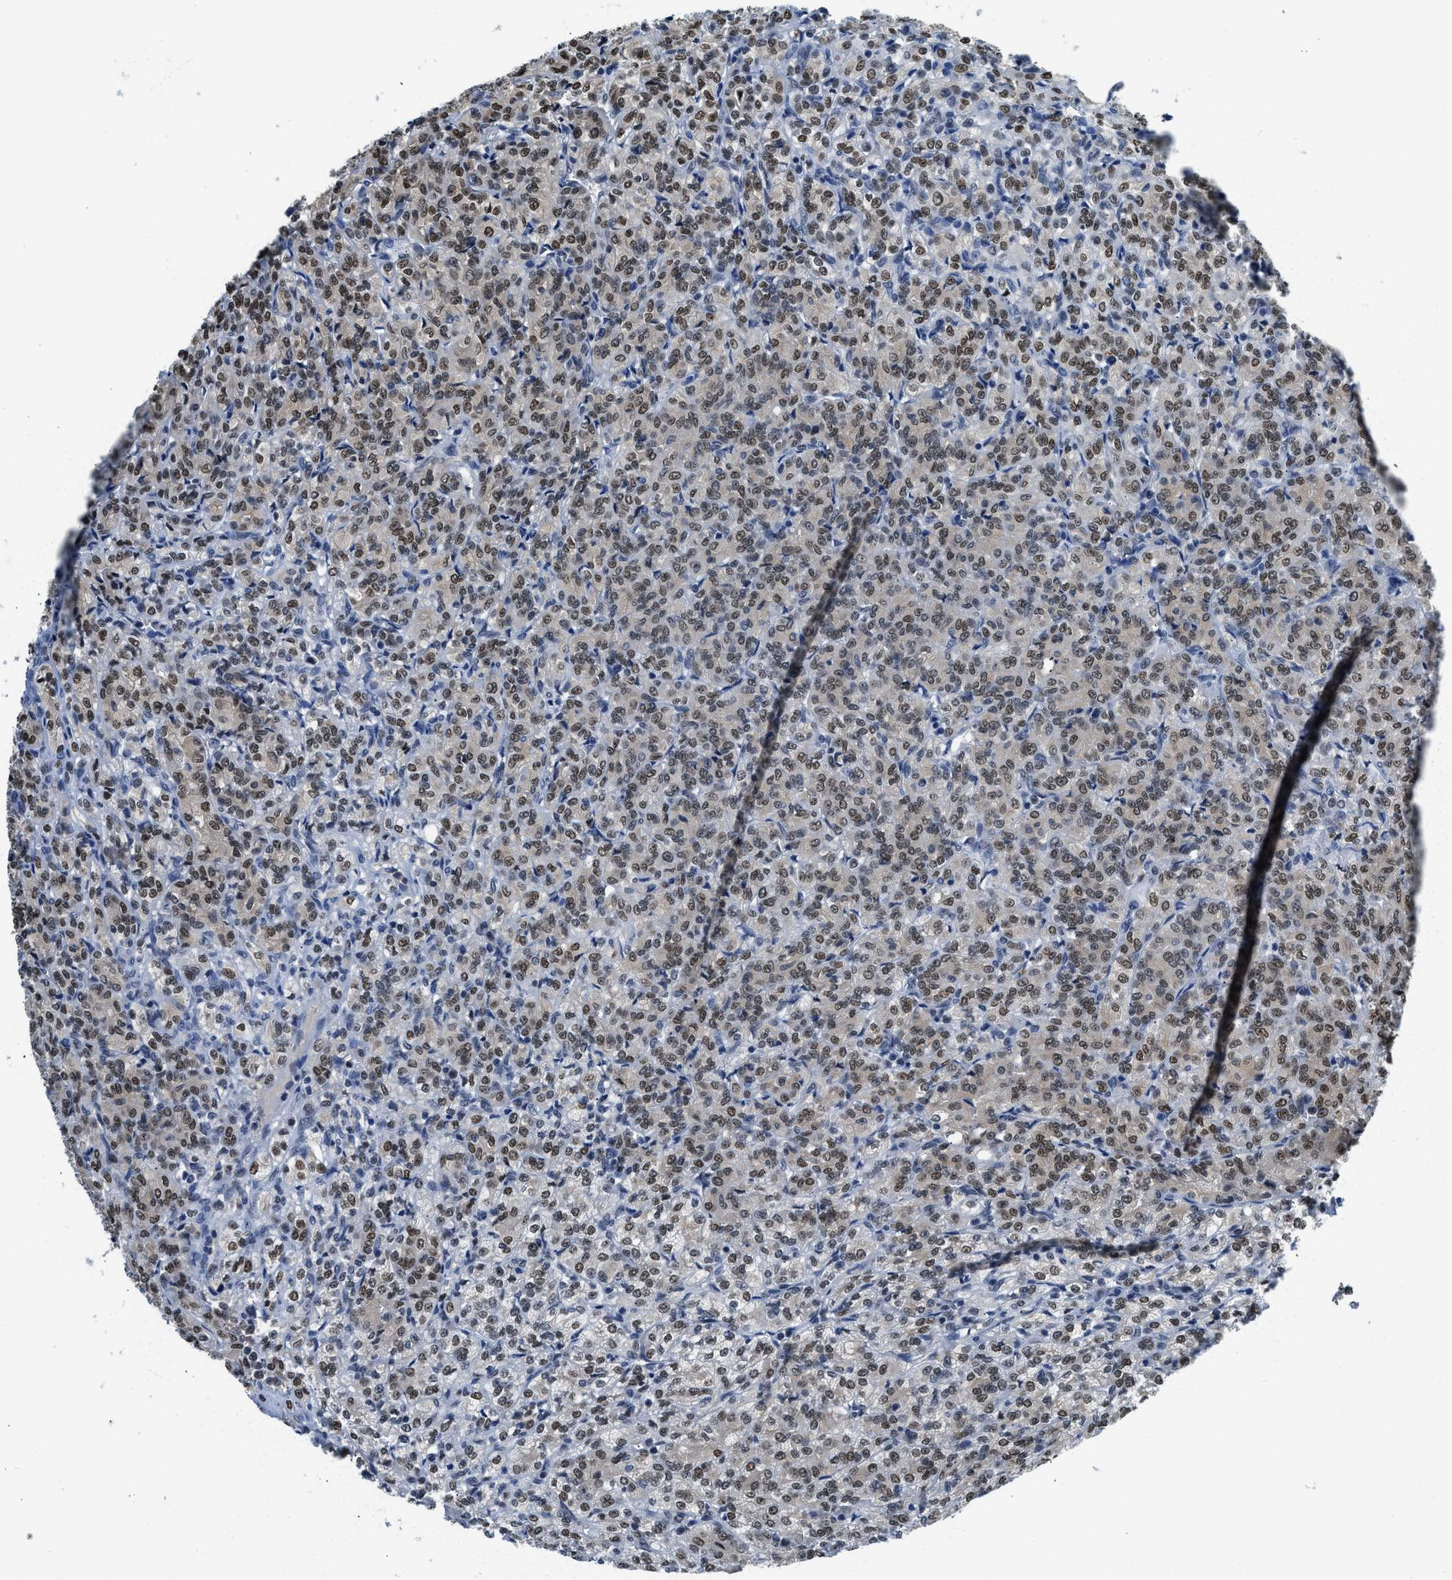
{"staining": {"intensity": "weak", "quantity": ">75%", "location": "nuclear"}, "tissue": "renal cancer", "cell_type": "Tumor cells", "image_type": "cancer", "snomed": [{"axis": "morphology", "description": "Adenocarcinoma, NOS"}, {"axis": "topography", "description": "Kidney"}], "caption": "A histopathology image of renal adenocarcinoma stained for a protein displays weak nuclear brown staining in tumor cells.", "gene": "ALX1", "patient": {"sex": "male", "age": 77}}